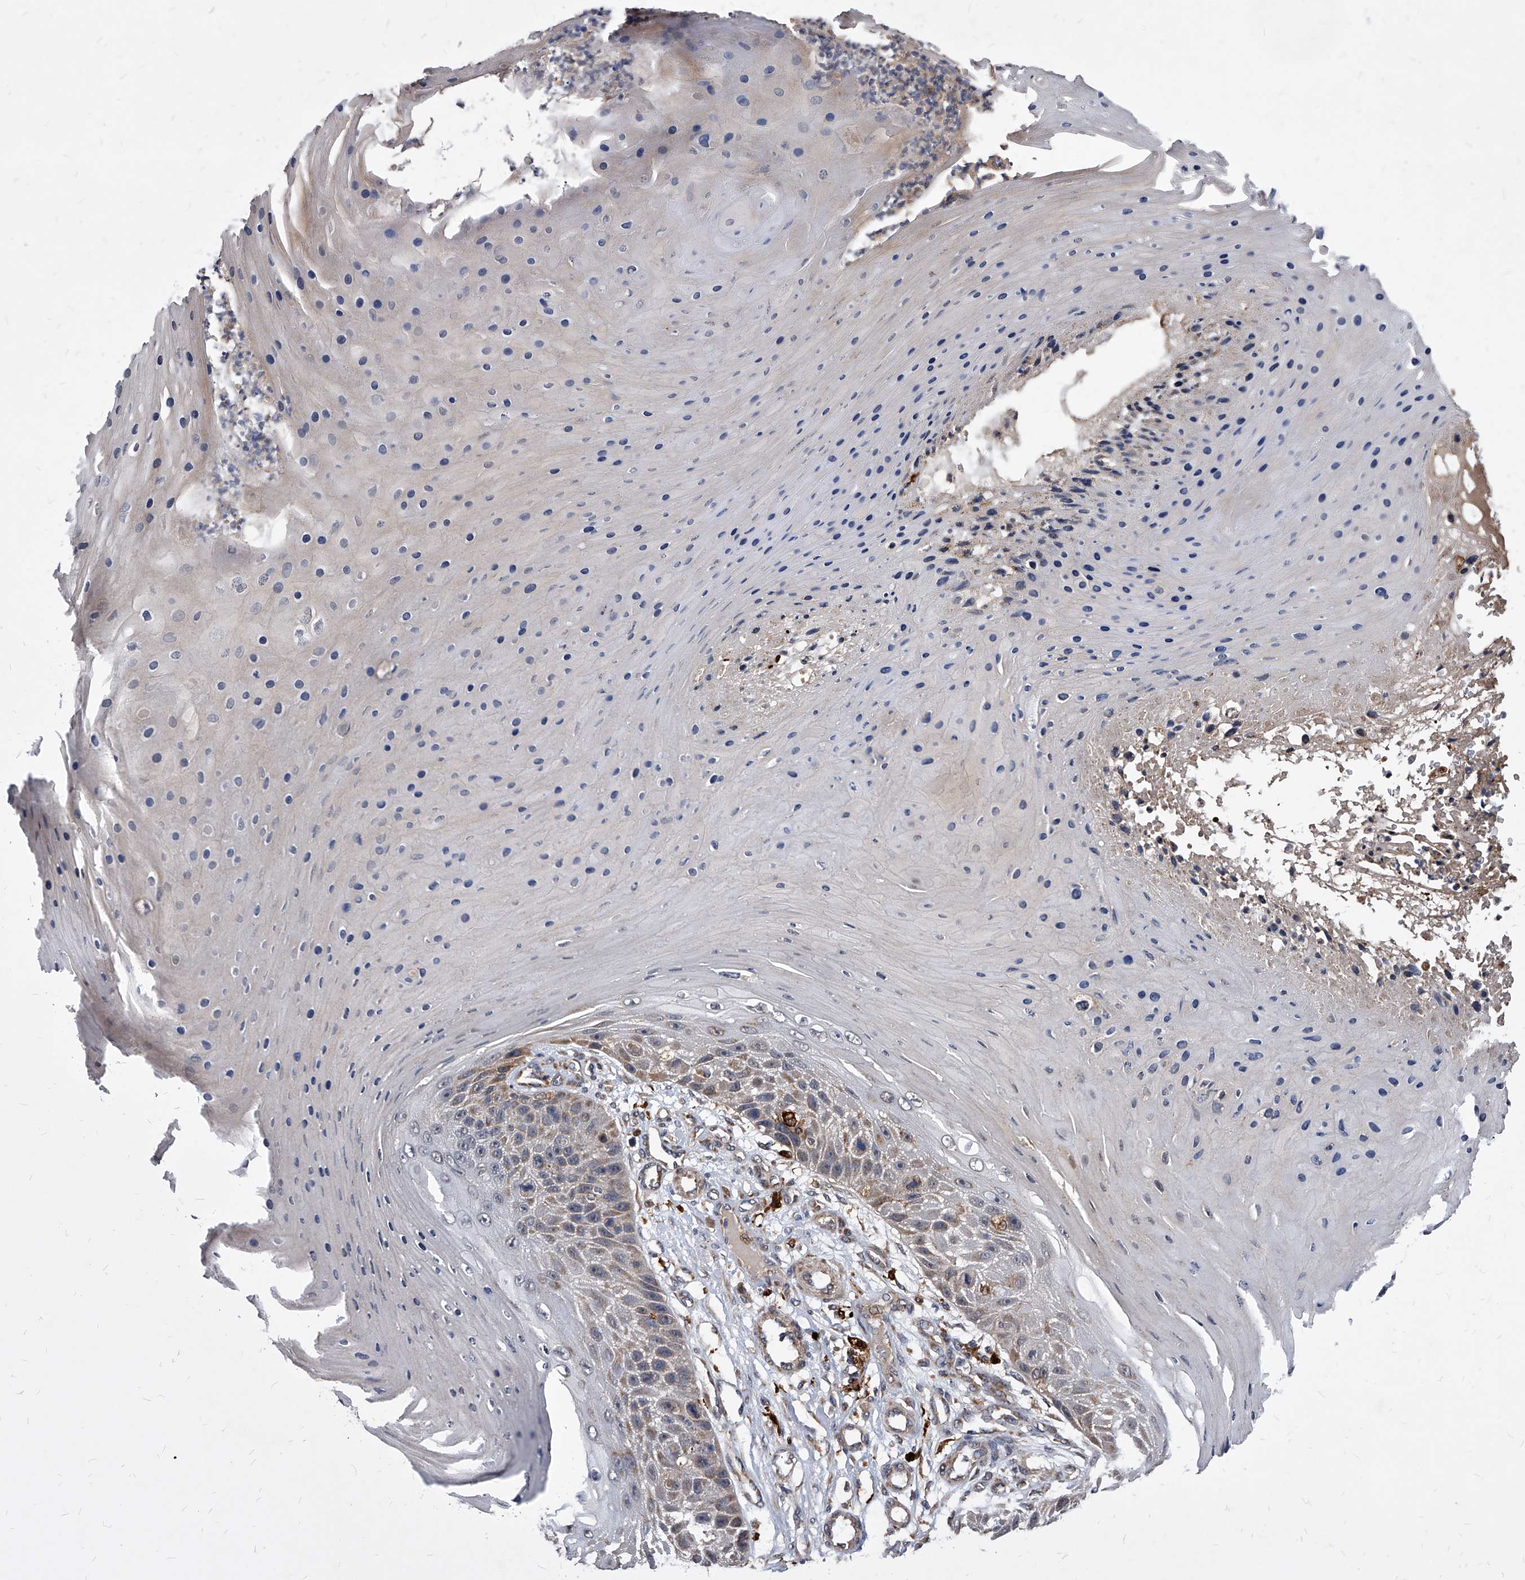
{"staining": {"intensity": "weak", "quantity": "<25%", "location": "cytoplasmic/membranous"}, "tissue": "skin cancer", "cell_type": "Tumor cells", "image_type": "cancer", "snomed": [{"axis": "morphology", "description": "Squamous cell carcinoma, NOS"}, {"axis": "topography", "description": "Skin"}], "caption": "Immunohistochemistry of skin cancer displays no staining in tumor cells.", "gene": "SOBP", "patient": {"sex": "female", "age": 88}}